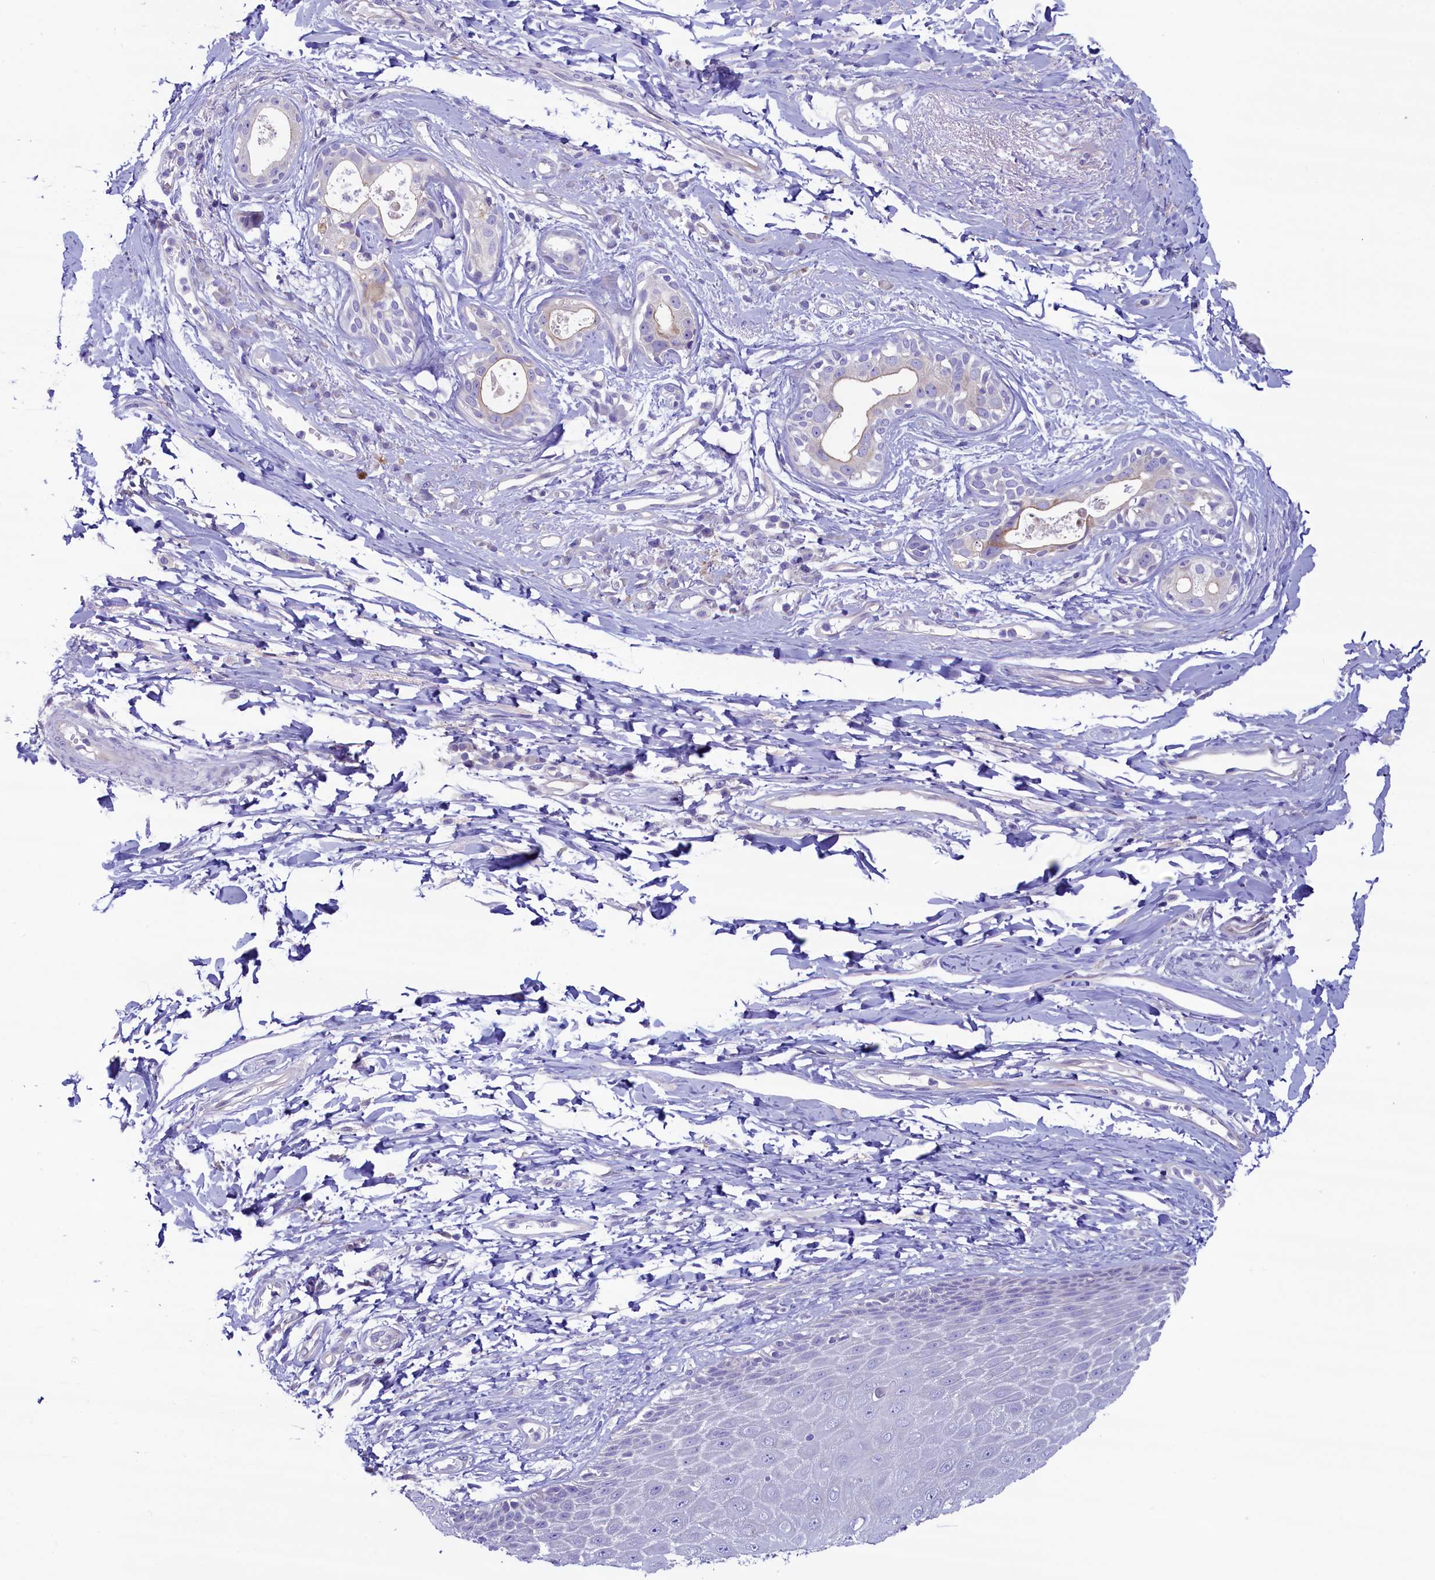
{"staining": {"intensity": "negative", "quantity": "none", "location": "none"}, "tissue": "skin", "cell_type": "Epidermal cells", "image_type": "normal", "snomed": [{"axis": "morphology", "description": "Normal tissue, NOS"}, {"axis": "topography", "description": "Anal"}], "caption": "Histopathology image shows no protein expression in epidermal cells of normal skin. Nuclei are stained in blue.", "gene": "KRBOX5", "patient": {"sex": "male", "age": 78}}